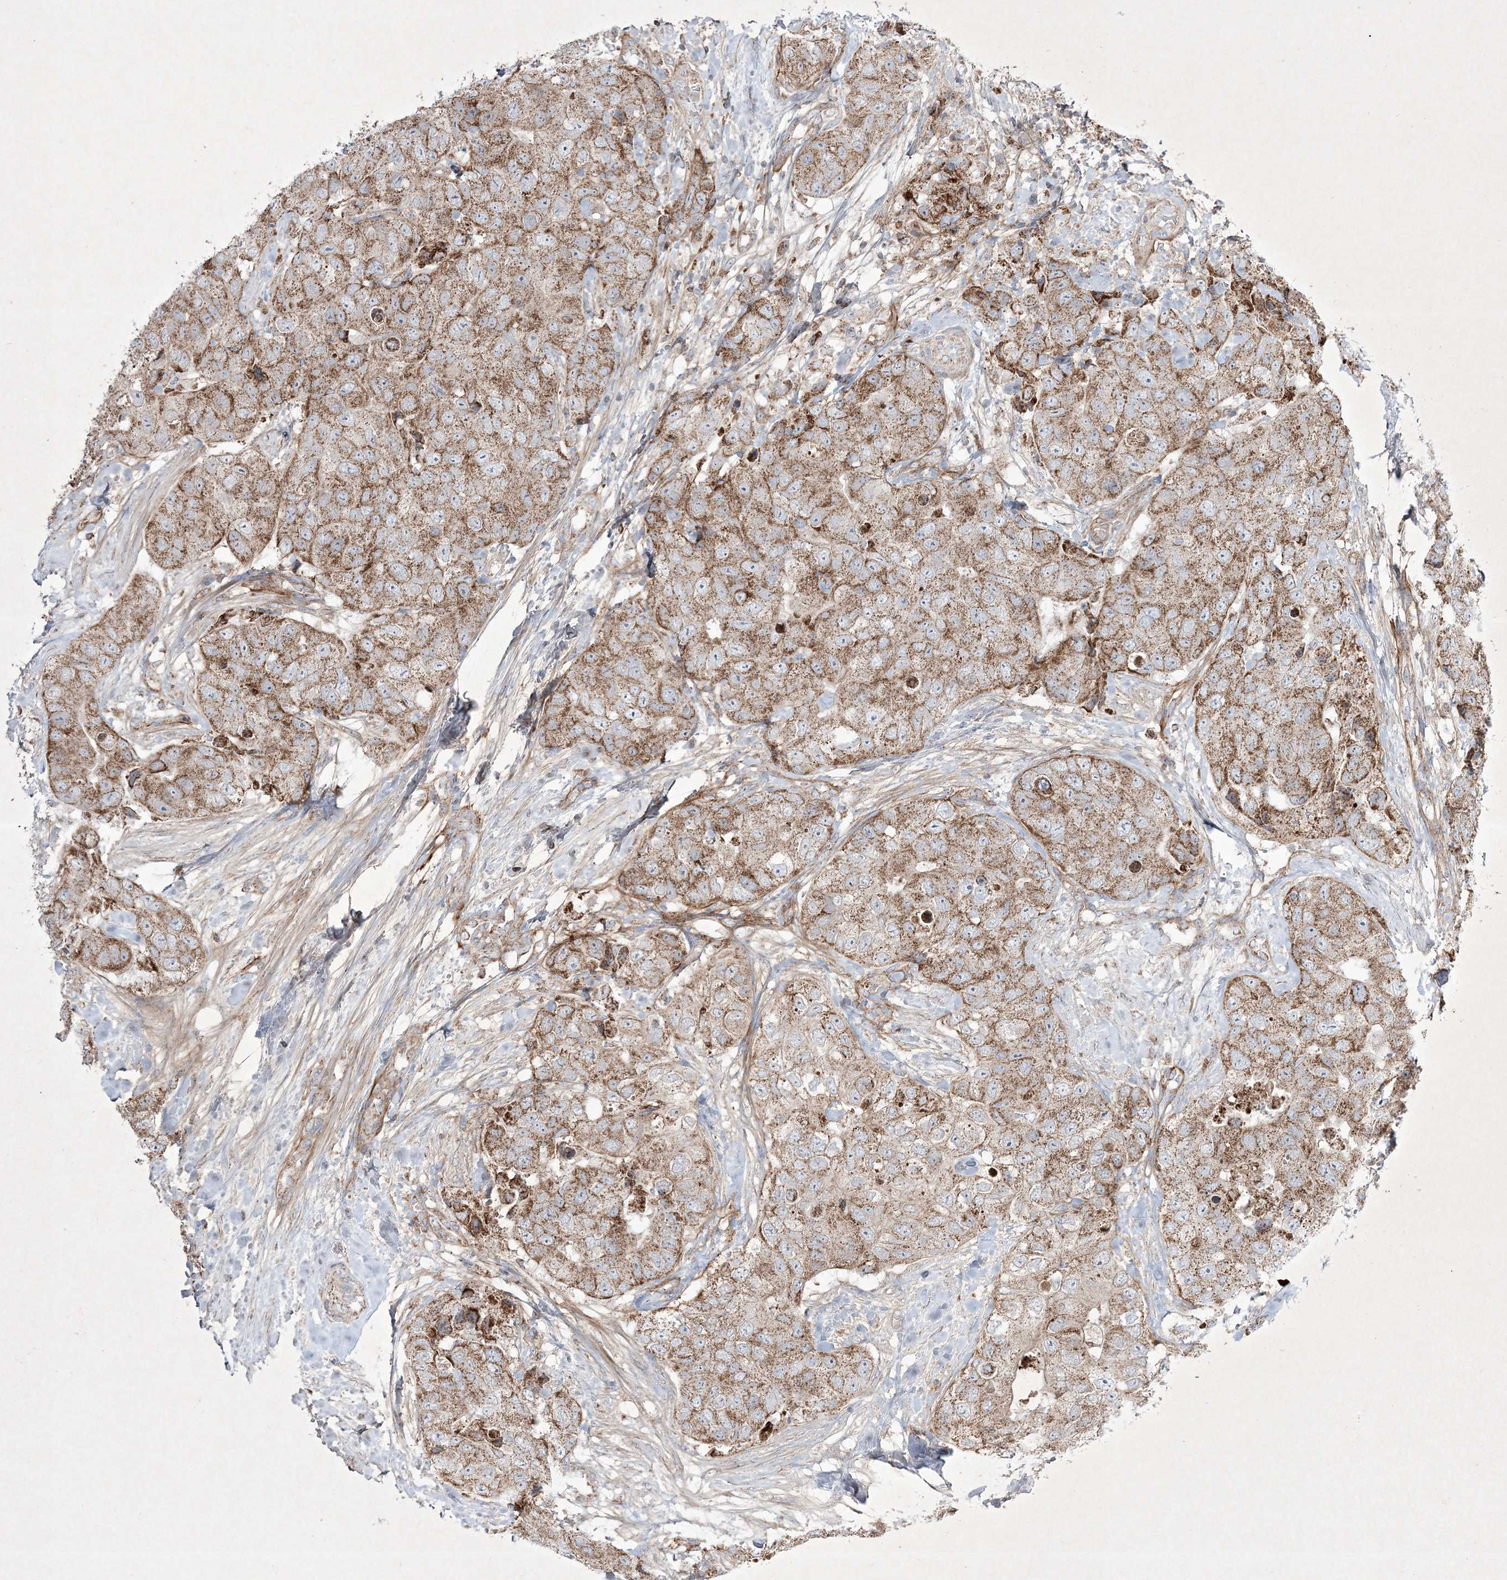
{"staining": {"intensity": "moderate", "quantity": ">75%", "location": "cytoplasmic/membranous"}, "tissue": "breast cancer", "cell_type": "Tumor cells", "image_type": "cancer", "snomed": [{"axis": "morphology", "description": "Duct carcinoma"}, {"axis": "topography", "description": "Breast"}], "caption": "Immunohistochemistry image of neoplastic tissue: breast cancer (intraductal carcinoma) stained using immunohistochemistry exhibits medium levels of moderate protein expression localized specifically in the cytoplasmic/membranous of tumor cells, appearing as a cytoplasmic/membranous brown color.", "gene": "RICTOR", "patient": {"sex": "female", "age": 62}}